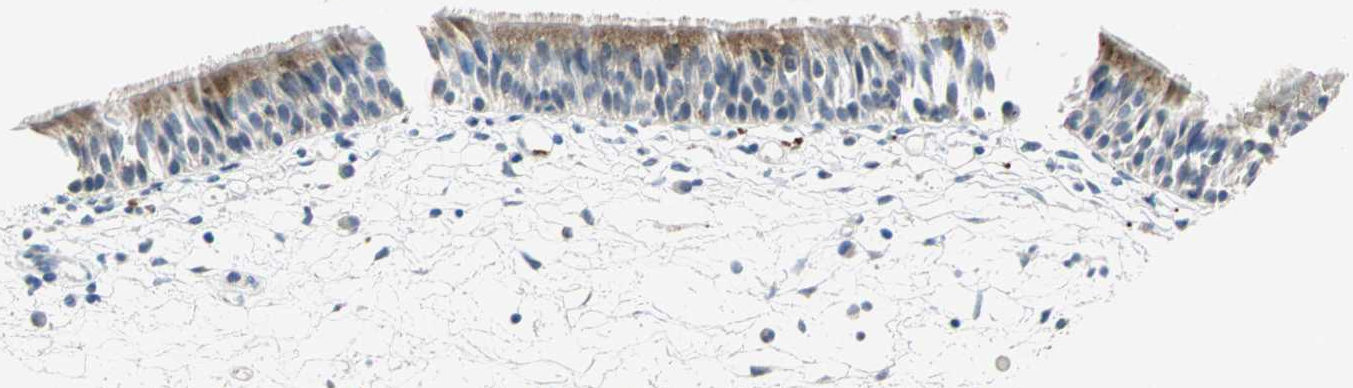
{"staining": {"intensity": "moderate", "quantity": ">75%", "location": "cytoplasmic/membranous"}, "tissue": "nasopharynx", "cell_type": "Respiratory epithelial cells", "image_type": "normal", "snomed": [{"axis": "morphology", "description": "Normal tissue, NOS"}, {"axis": "topography", "description": "Nasopharynx"}], "caption": "Nasopharynx stained with immunohistochemistry exhibits moderate cytoplasmic/membranous staining in approximately >75% of respiratory epithelial cells.", "gene": "SPPL2B", "patient": {"sex": "female", "age": 54}}